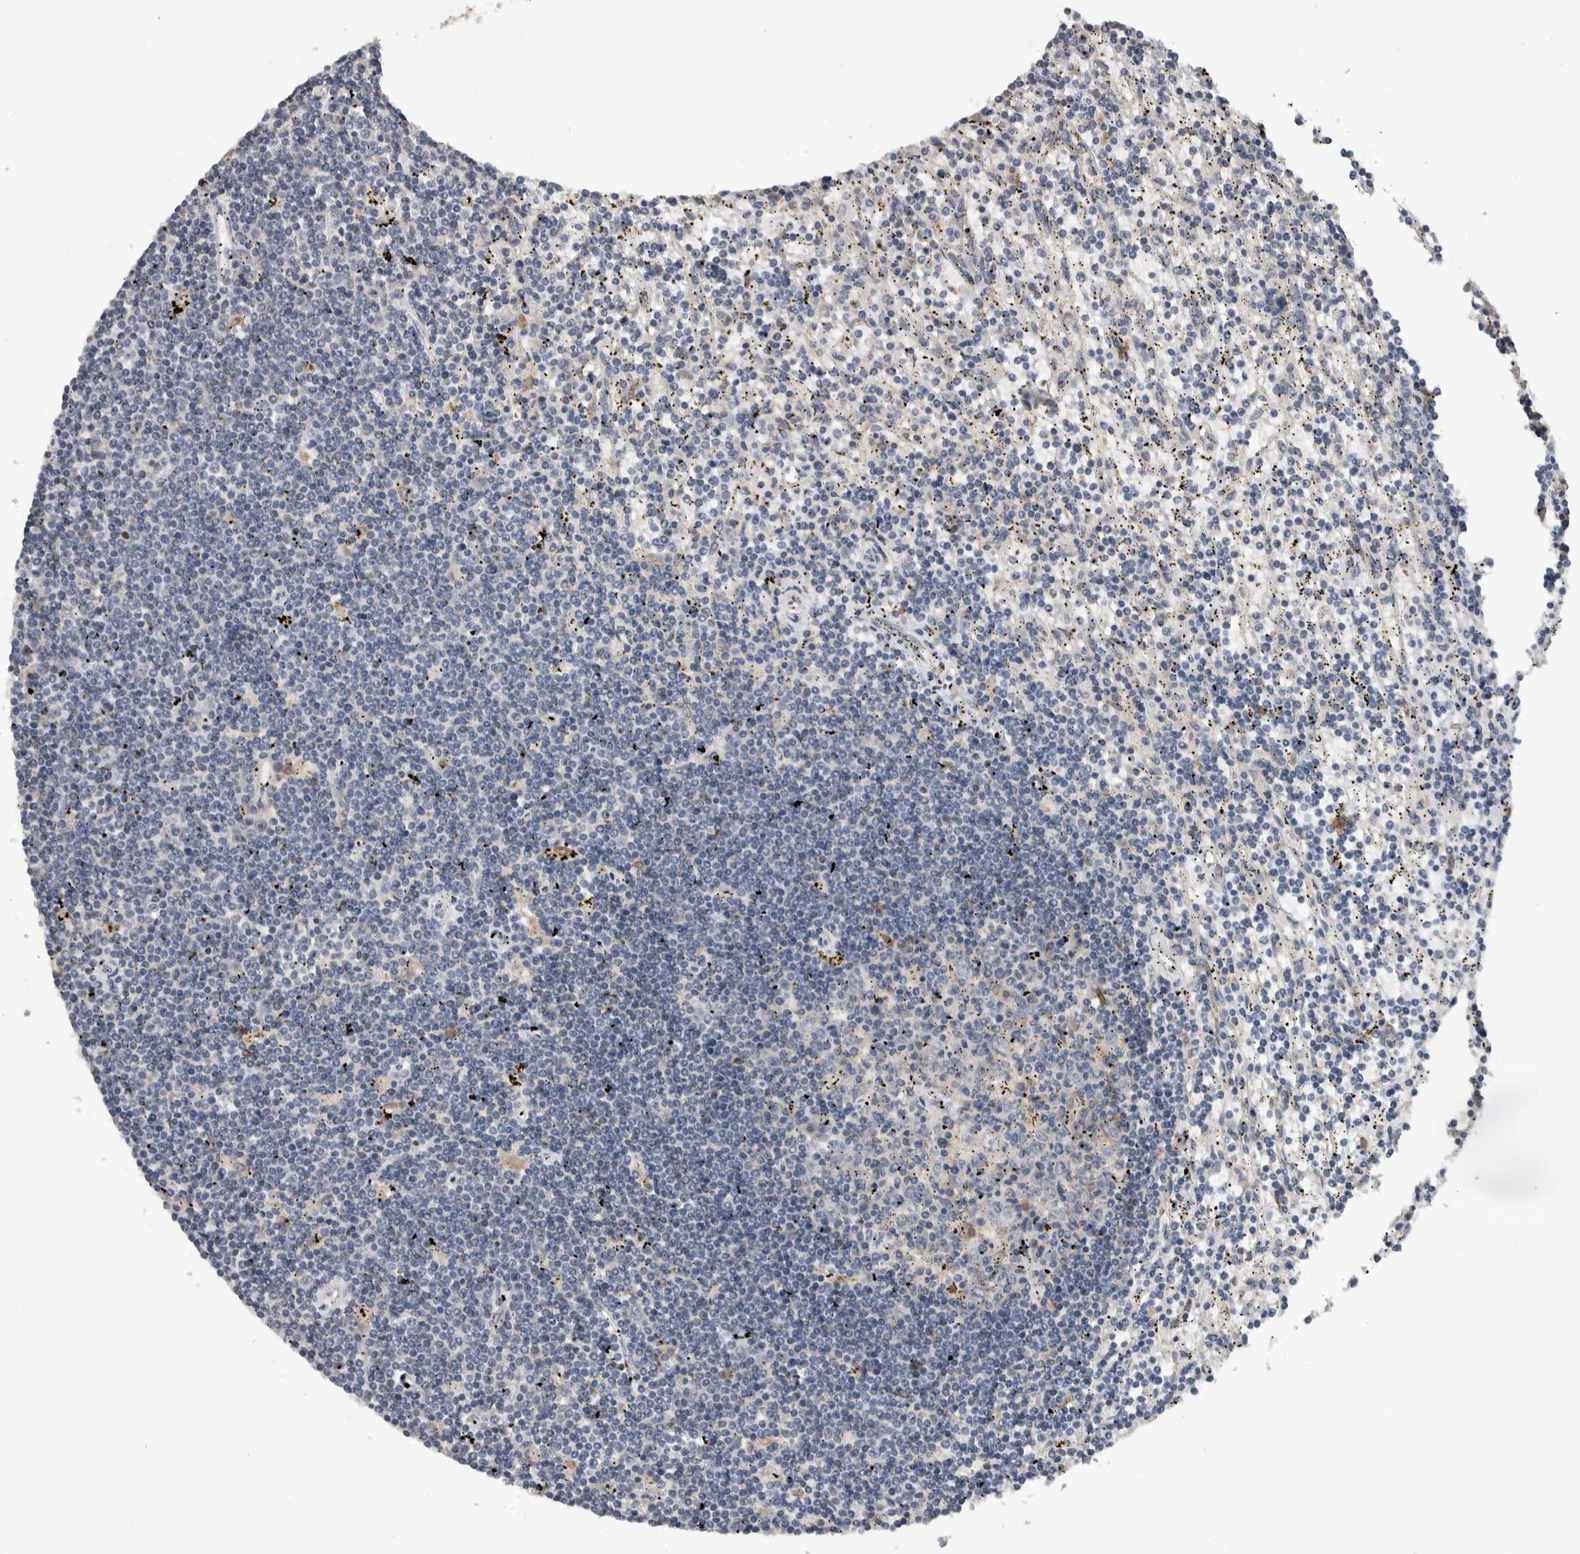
{"staining": {"intensity": "negative", "quantity": "none", "location": "none"}, "tissue": "lymphoma", "cell_type": "Tumor cells", "image_type": "cancer", "snomed": [{"axis": "morphology", "description": "Malignant lymphoma, non-Hodgkin's type, Low grade"}, {"axis": "topography", "description": "Spleen"}], "caption": "The histopathology image demonstrates no significant staining in tumor cells of lymphoma.", "gene": "FAM83G", "patient": {"sex": "male", "age": 76}}